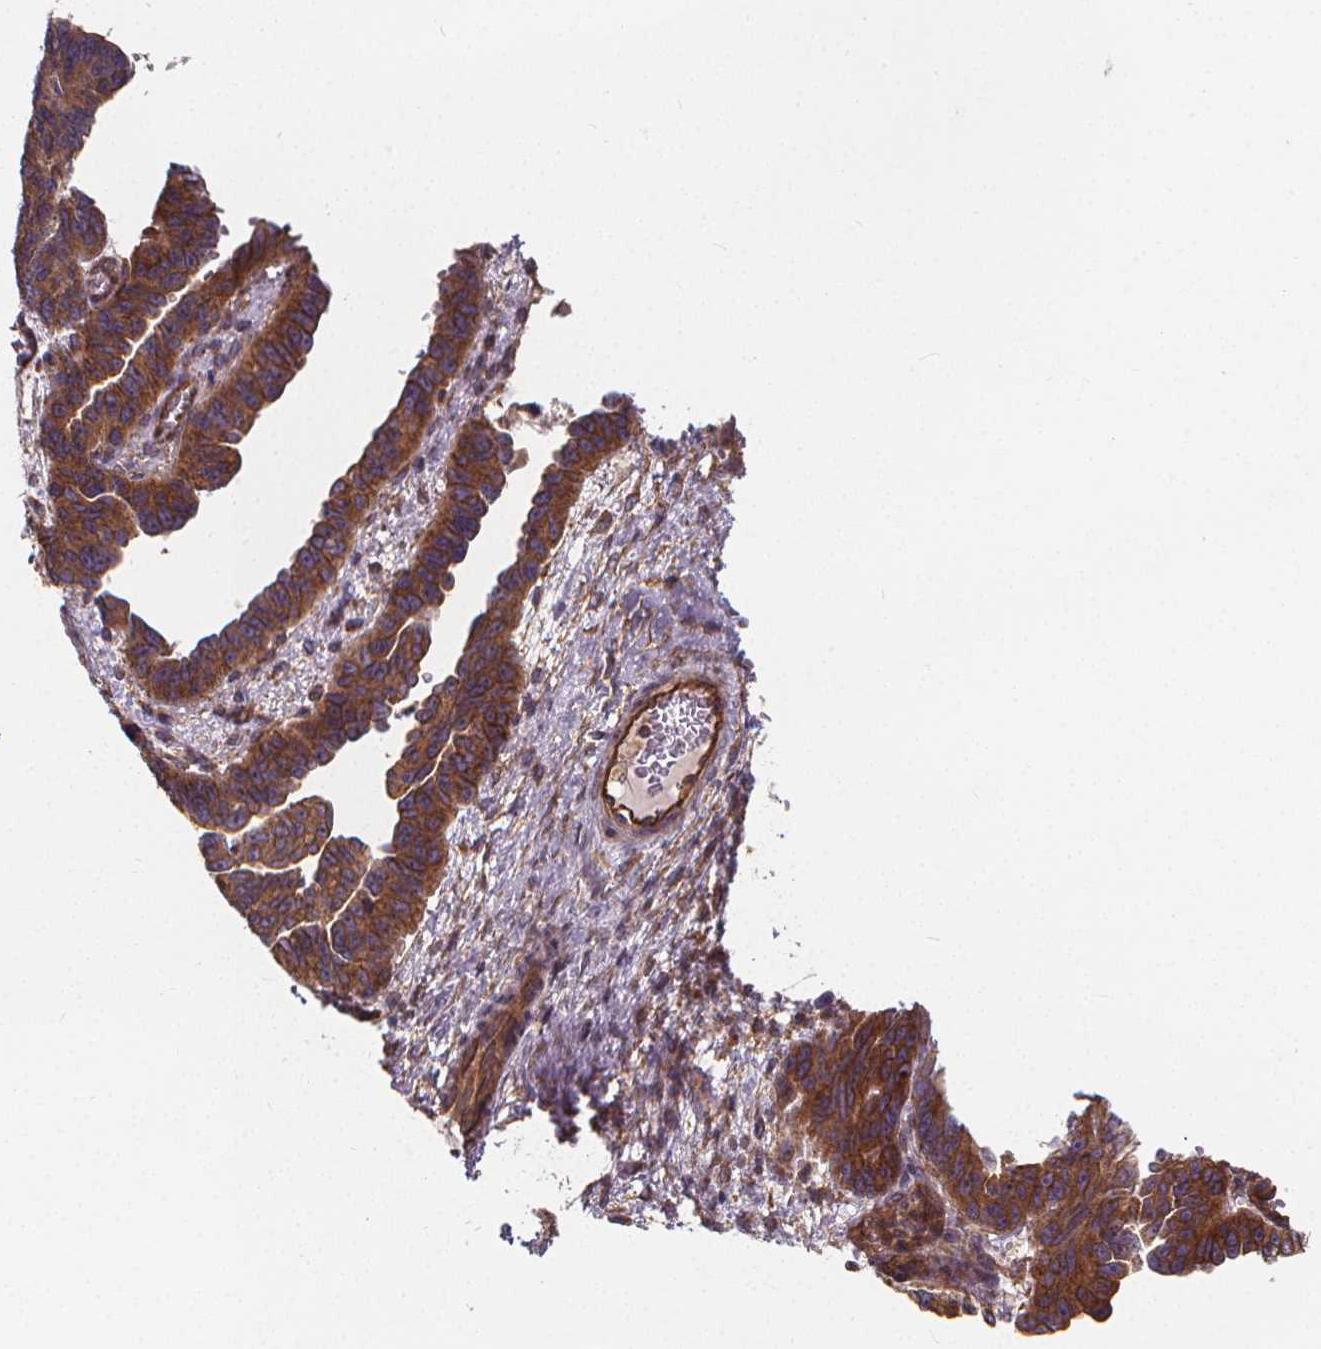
{"staining": {"intensity": "strong", "quantity": ">75%", "location": "cytoplasmic/membranous"}, "tissue": "ovarian cancer", "cell_type": "Tumor cells", "image_type": "cancer", "snomed": [{"axis": "morphology", "description": "Cystadenocarcinoma, serous, NOS"}, {"axis": "topography", "description": "Ovary"}], "caption": "High-magnification brightfield microscopy of serous cystadenocarcinoma (ovarian) stained with DAB (brown) and counterstained with hematoxylin (blue). tumor cells exhibit strong cytoplasmic/membranous expression is identified in about>75% of cells.", "gene": "CLINT1", "patient": {"sex": "female", "age": 64}}